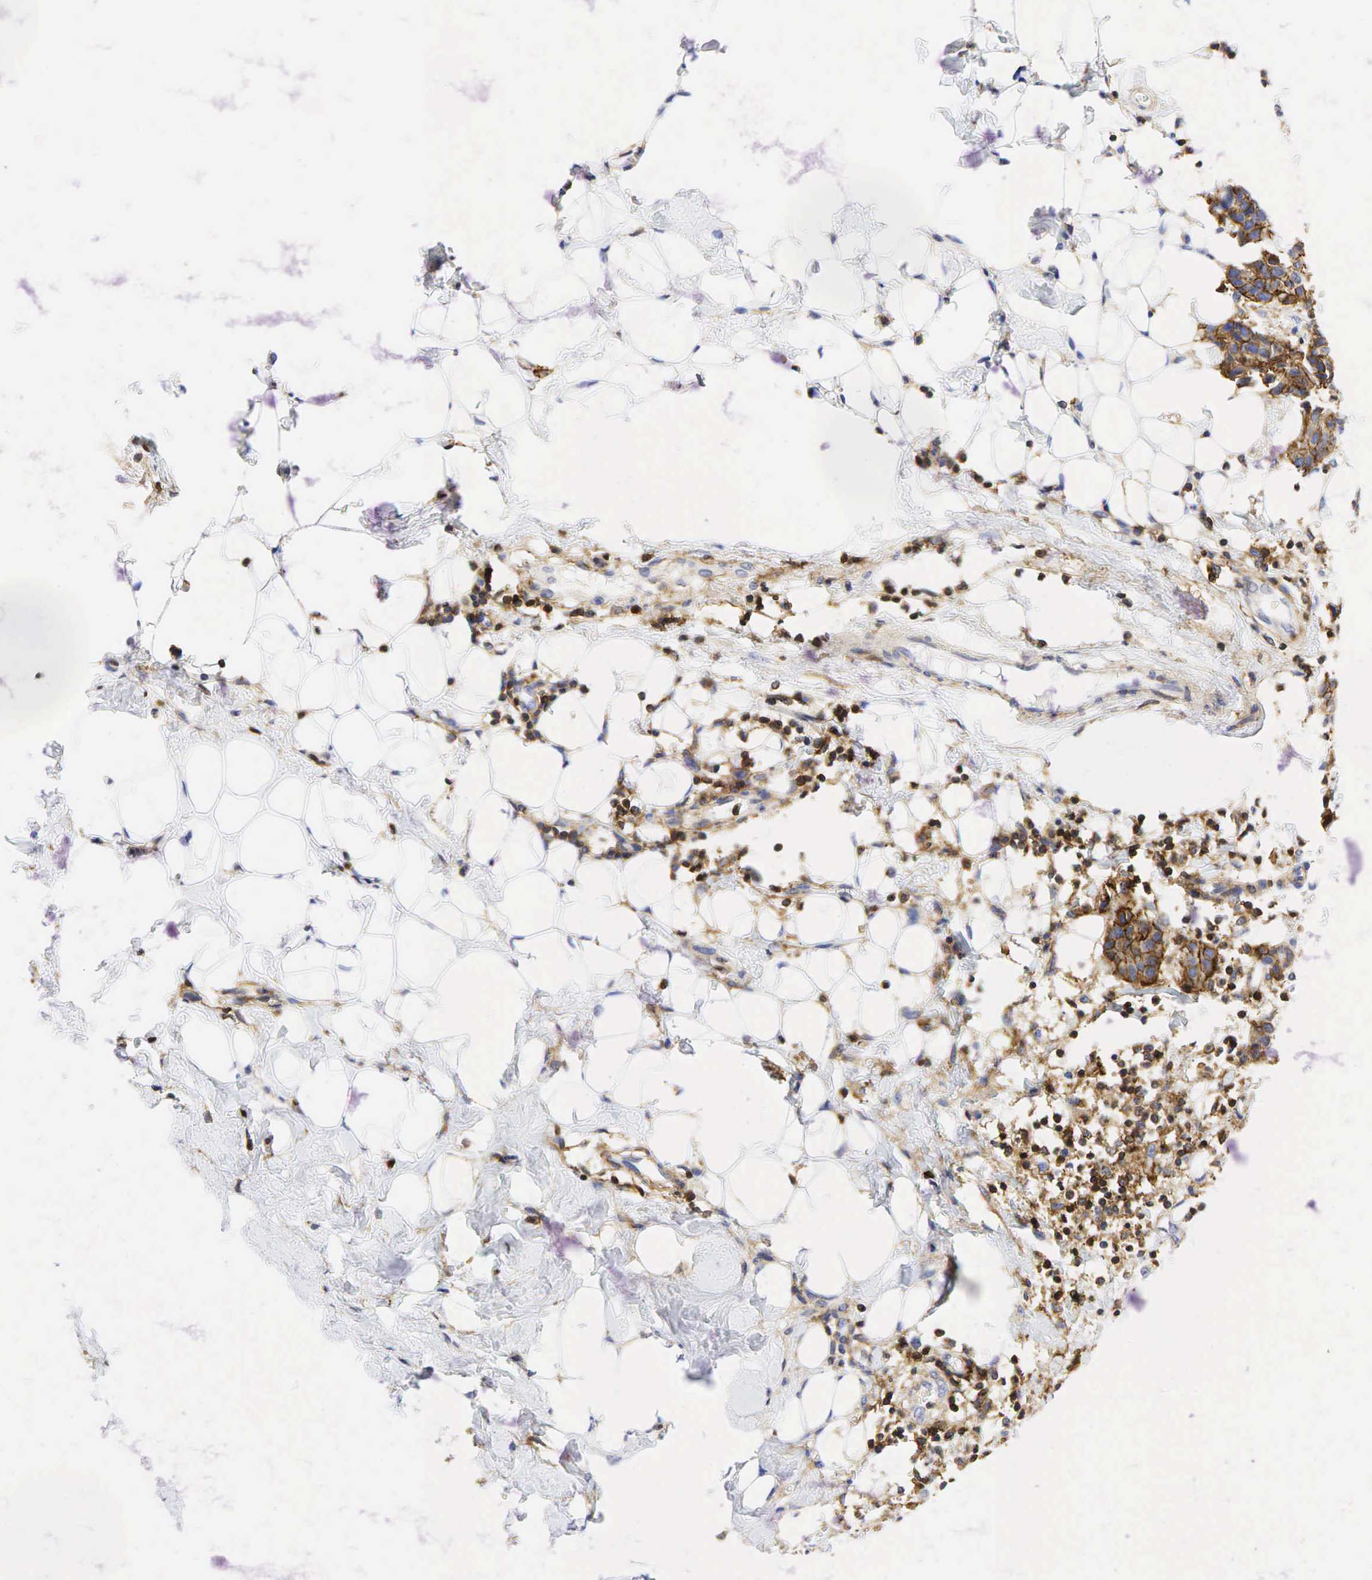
{"staining": {"intensity": "moderate", "quantity": ">75%", "location": "cytoplasmic/membranous"}, "tissue": "breast cancer", "cell_type": "Tumor cells", "image_type": "cancer", "snomed": [{"axis": "morphology", "description": "Duct carcinoma"}, {"axis": "topography", "description": "Breast"}], "caption": "Breast cancer (invasive ductal carcinoma) stained for a protein (brown) shows moderate cytoplasmic/membranous positive expression in approximately >75% of tumor cells.", "gene": "CD44", "patient": {"sex": "female", "age": 39}}